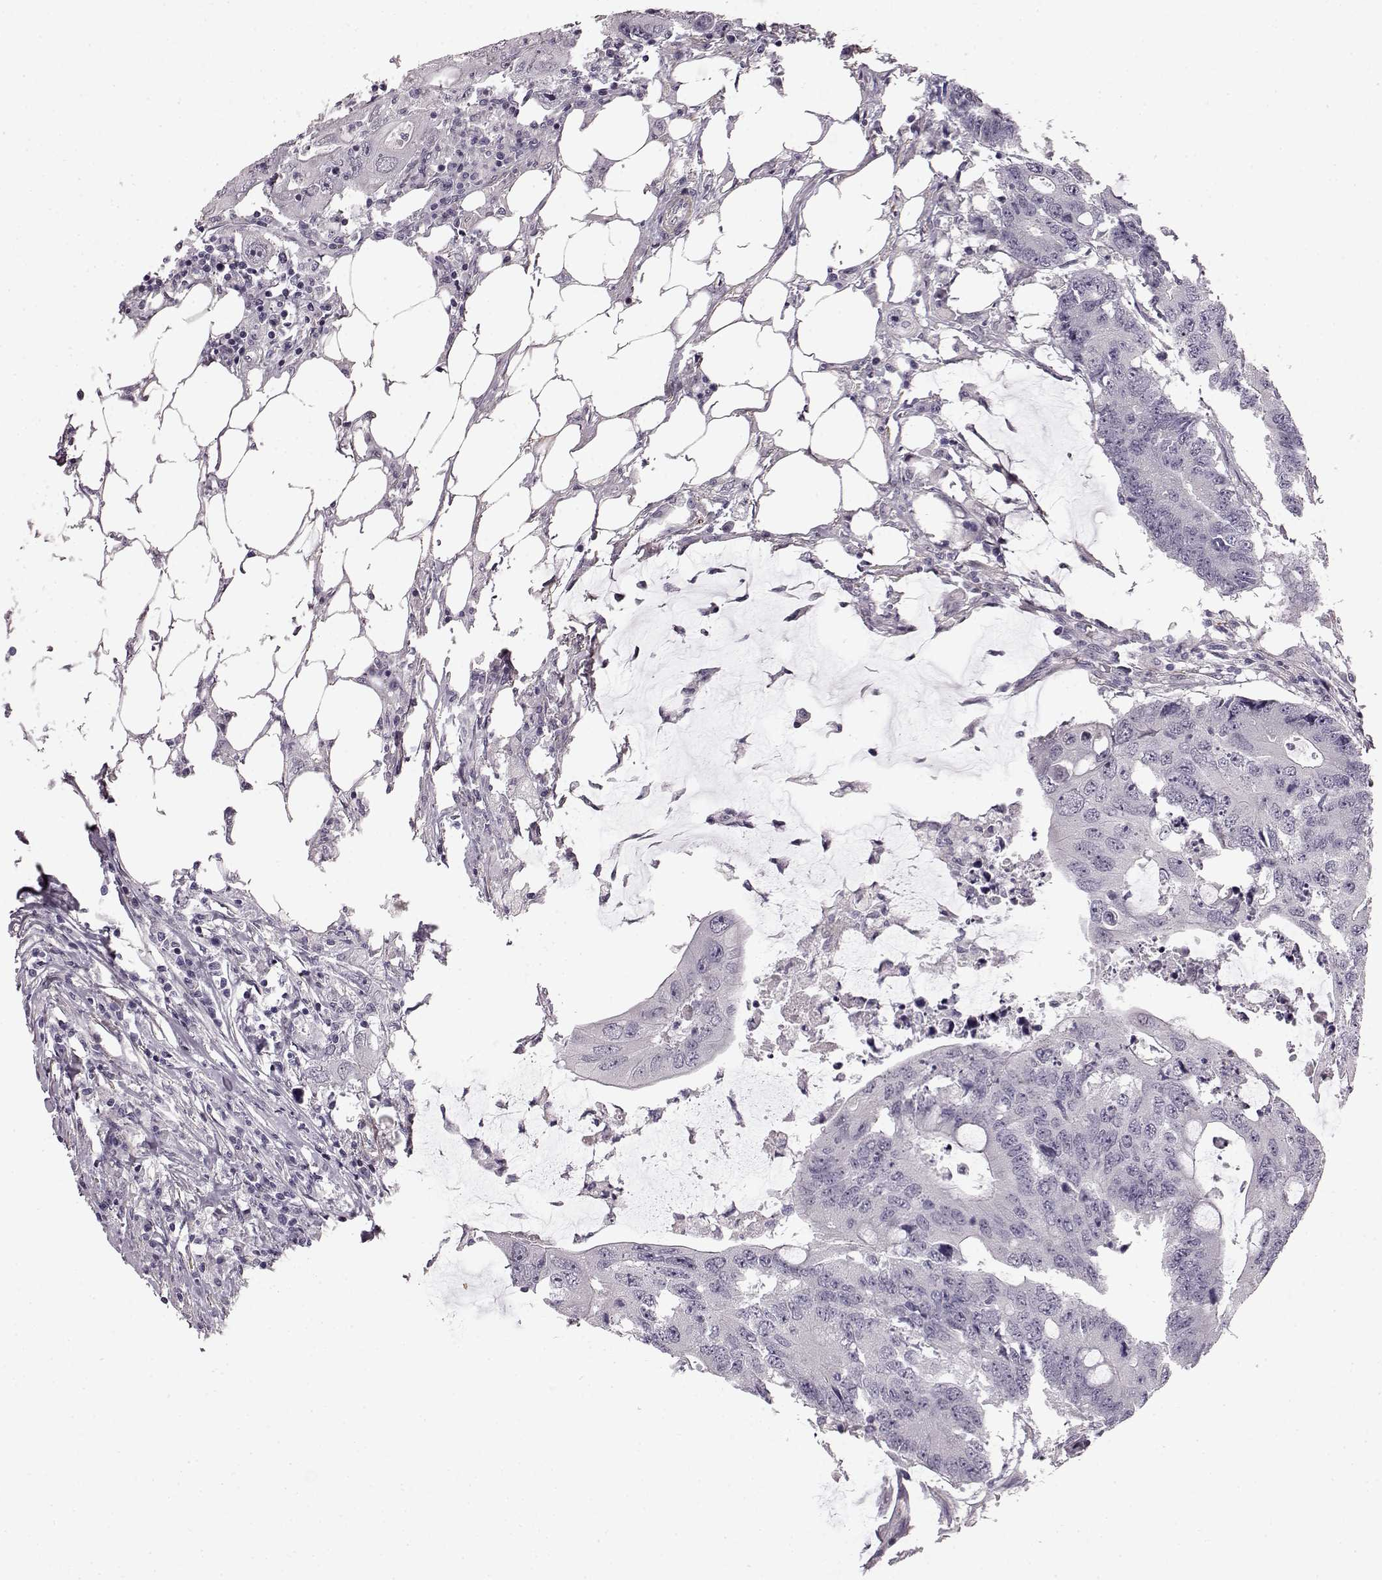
{"staining": {"intensity": "negative", "quantity": "none", "location": "none"}, "tissue": "colorectal cancer", "cell_type": "Tumor cells", "image_type": "cancer", "snomed": [{"axis": "morphology", "description": "Adenocarcinoma, NOS"}, {"axis": "topography", "description": "Colon"}], "caption": "Tumor cells are negative for brown protein staining in adenocarcinoma (colorectal). (Stains: DAB immunohistochemistry (IHC) with hematoxylin counter stain, Microscopy: brightfield microscopy at high magnification).", "gene": "SLCO3A1", "patient": {"sex": "male", "age": 71}}